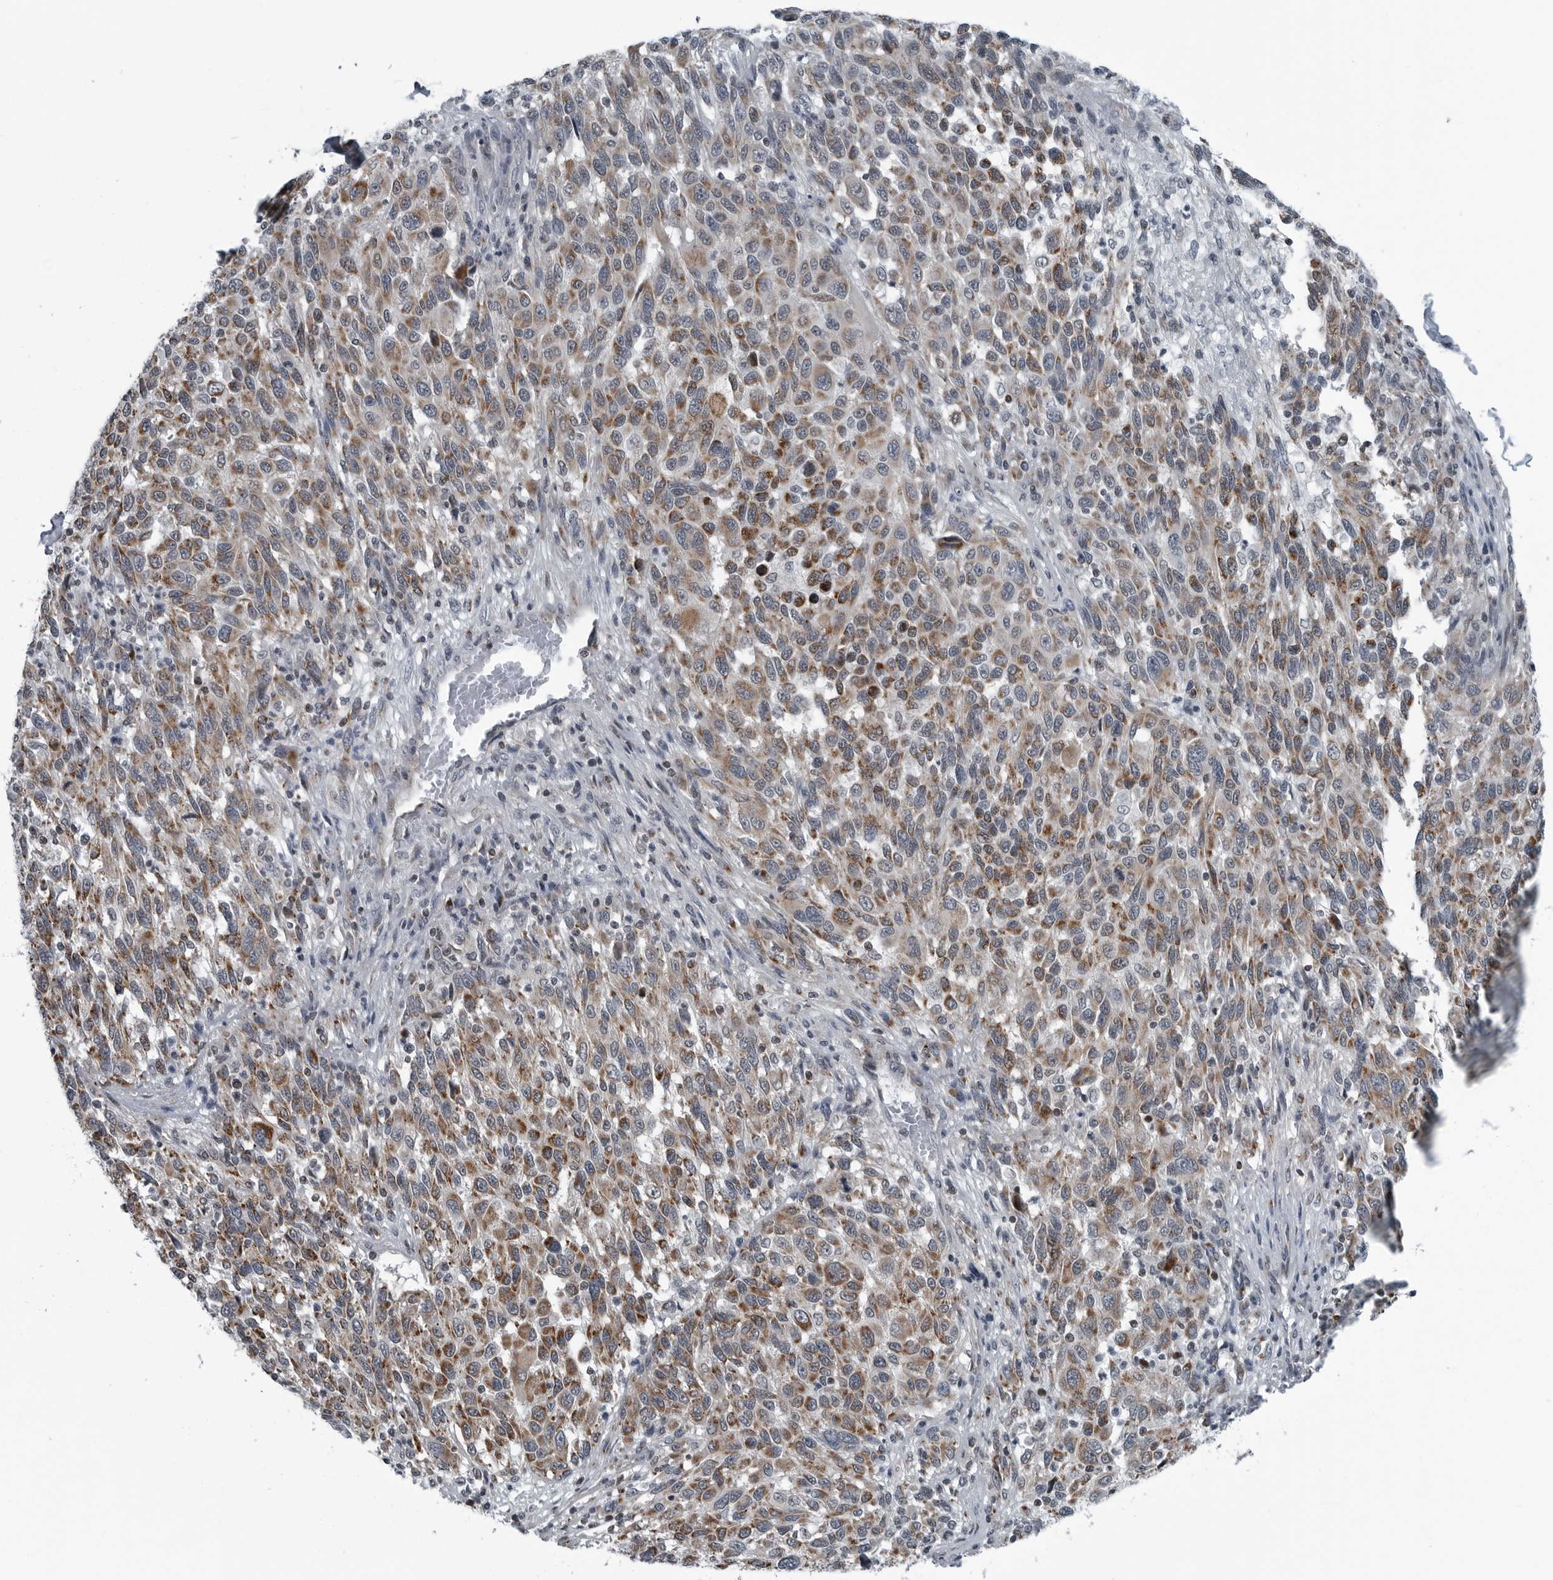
{"staining": {"intensity": "moderate", "quantity": ">75%", "location": "cytoplasmic/membranous"}, "tissue": "melanoma", "cell_type": "Tumor cells", "image_type": "cancer", "snomed": [{"axis": "morphology", "description": "Malignant melanoma, Metastatic site"}, {"axis": "topography", "description": "Lymph node"}], "caption": "Malignant melanoma (metastatic site) tissue shows moderate cytoplasmic/membranous staining in about >75% of tumor cells, visualized by immunohistochemistry.", "gene": "GAK", "patient": {"sex": "male", "age": 61}}